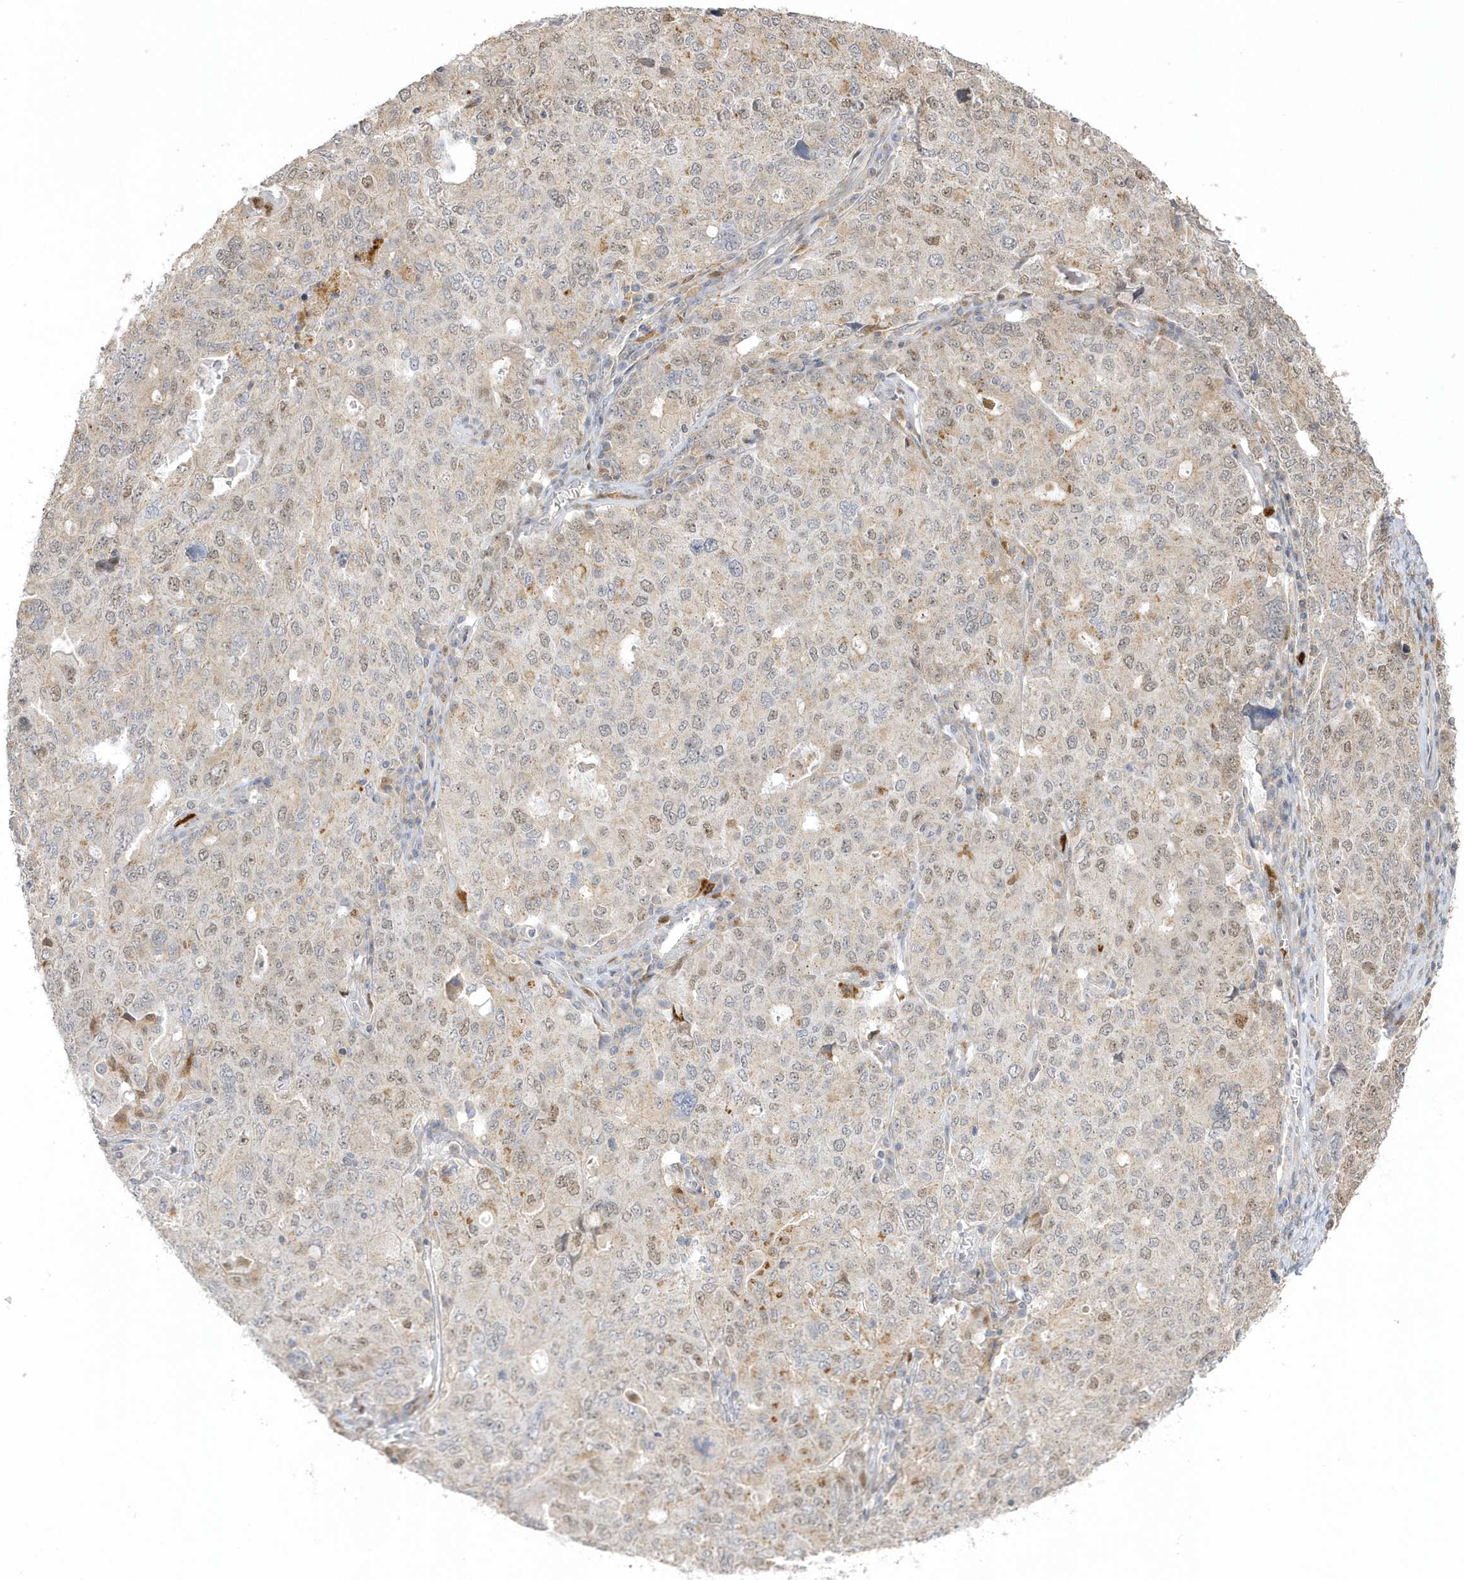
{"staining": {"intensity": "weak", "quantity": "25%-75%", "location": "cytoplasmic/membranous,nuclear"}, "tissue": "ovarian cancer", "cell_type": "Tumor cells", "image_type": "cancer", "snomed": [{"axis": "morphology", "description": "Carcinoma, endometroid"}, {"axis": "topography", "description": "Ovary"}], "caption": "This image displays ovarian cancer (endometroid carcinoma) stained with immunohistochemistry (IHC) to label a protein in brown. The cytoplasmic/membranous and nuclear of tumor cells show weak positivity for the protein. Nuclei are counter-stained blue.", "gene": "NAF1", "patient": {"sex": "female", "age": 62}}